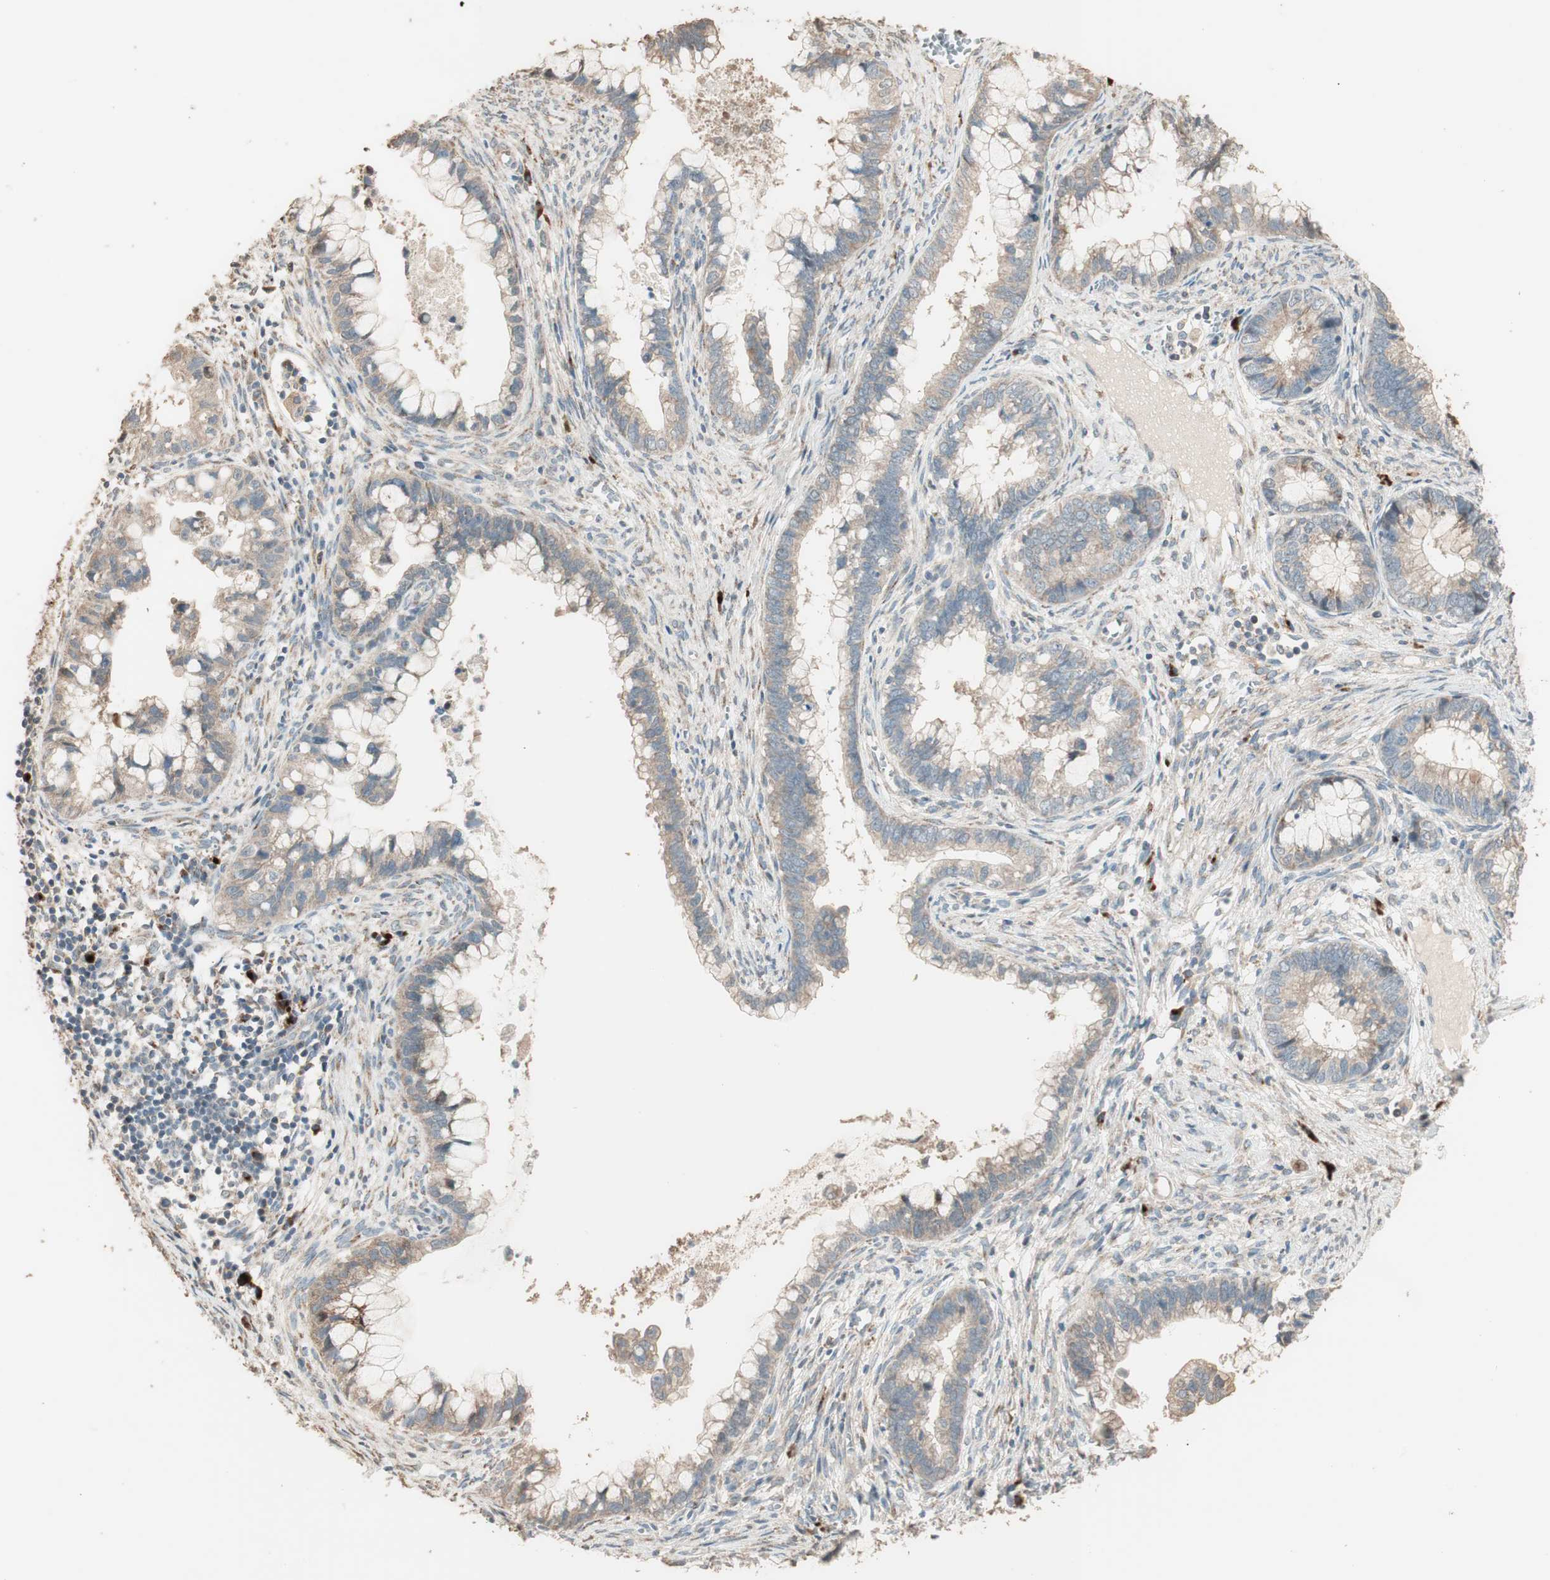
{"staining": {"intensity": "moderate", "quantity": ">75%", "location": "cytoplasmic/membranous"}, "tissue": "cervical cancer", "cell_type": "Tumor cells", "image_type": "cancer", "snomed": [{"axis": "morphology", "description": "Adenocarcinoma, NOS"}, {"axis": "topography", "description": "Cervix"}], "caption": "Moderate cytoplasmic/membranous staining for a protein is seen in approximately >75% of tumor cells of cervical cancer using IHC.", "gene": "RARRES1", "patient": {"sex": "female", "age": 44}}